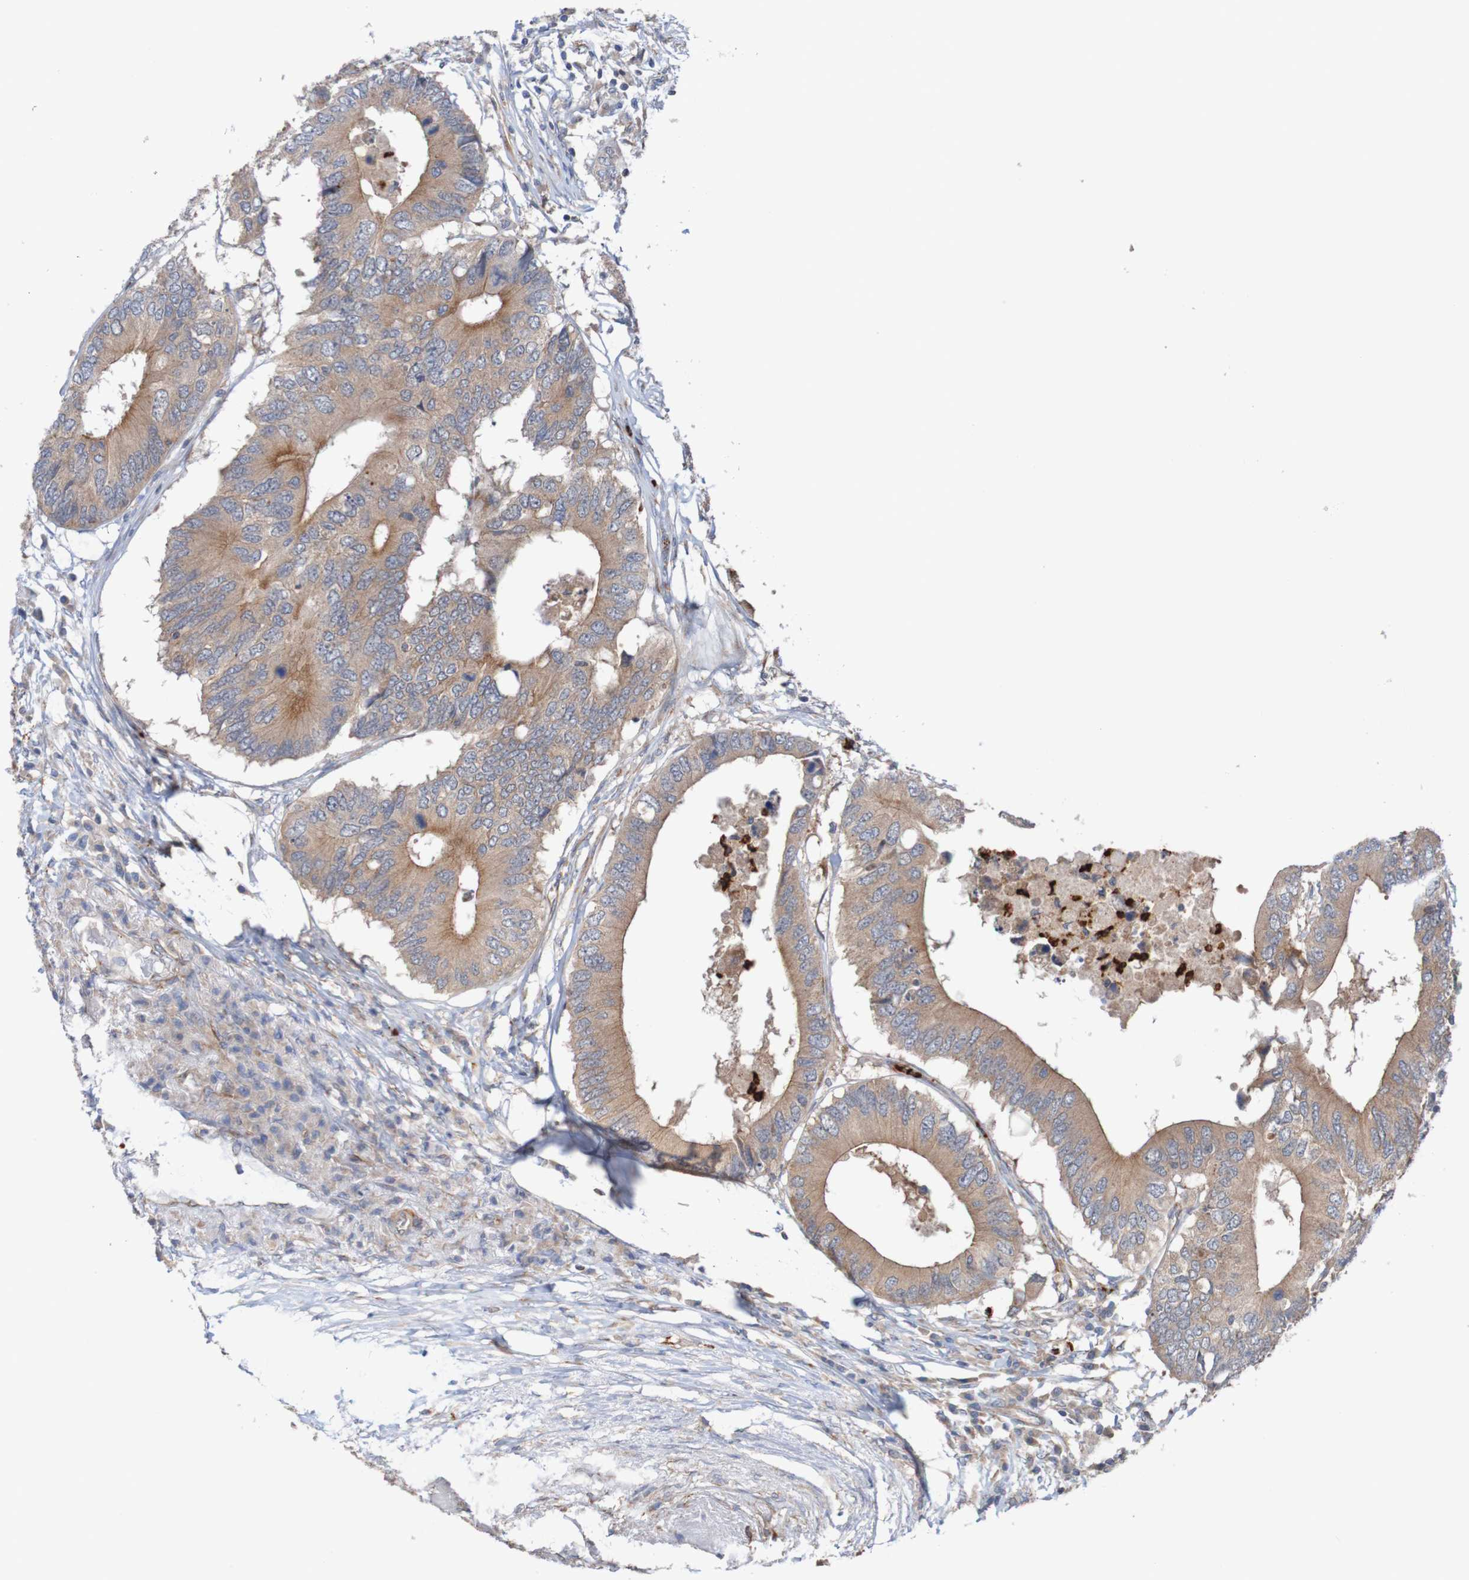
{"staining": {"intensity": "moderate", "quantity": ">75%", "location": "cytoplasmic/membranous"}, "tissue": "colorectal cancer", "cell_type": "Tumor cells", "image_type": "cancer", "snomed": [{"axis": "morphology", "description": "Adenocarcinoma, NOS"}, {"axis": "topography", "description": "Colon"}], "caption": "Colorectal cancer stained for a protein (brown) shows moderate cytoplasmic/membranous positive staining in about >75% of tumor cells.", "gene": "ST8SIA6", "patient": {"sex": "male", "age": 71}}